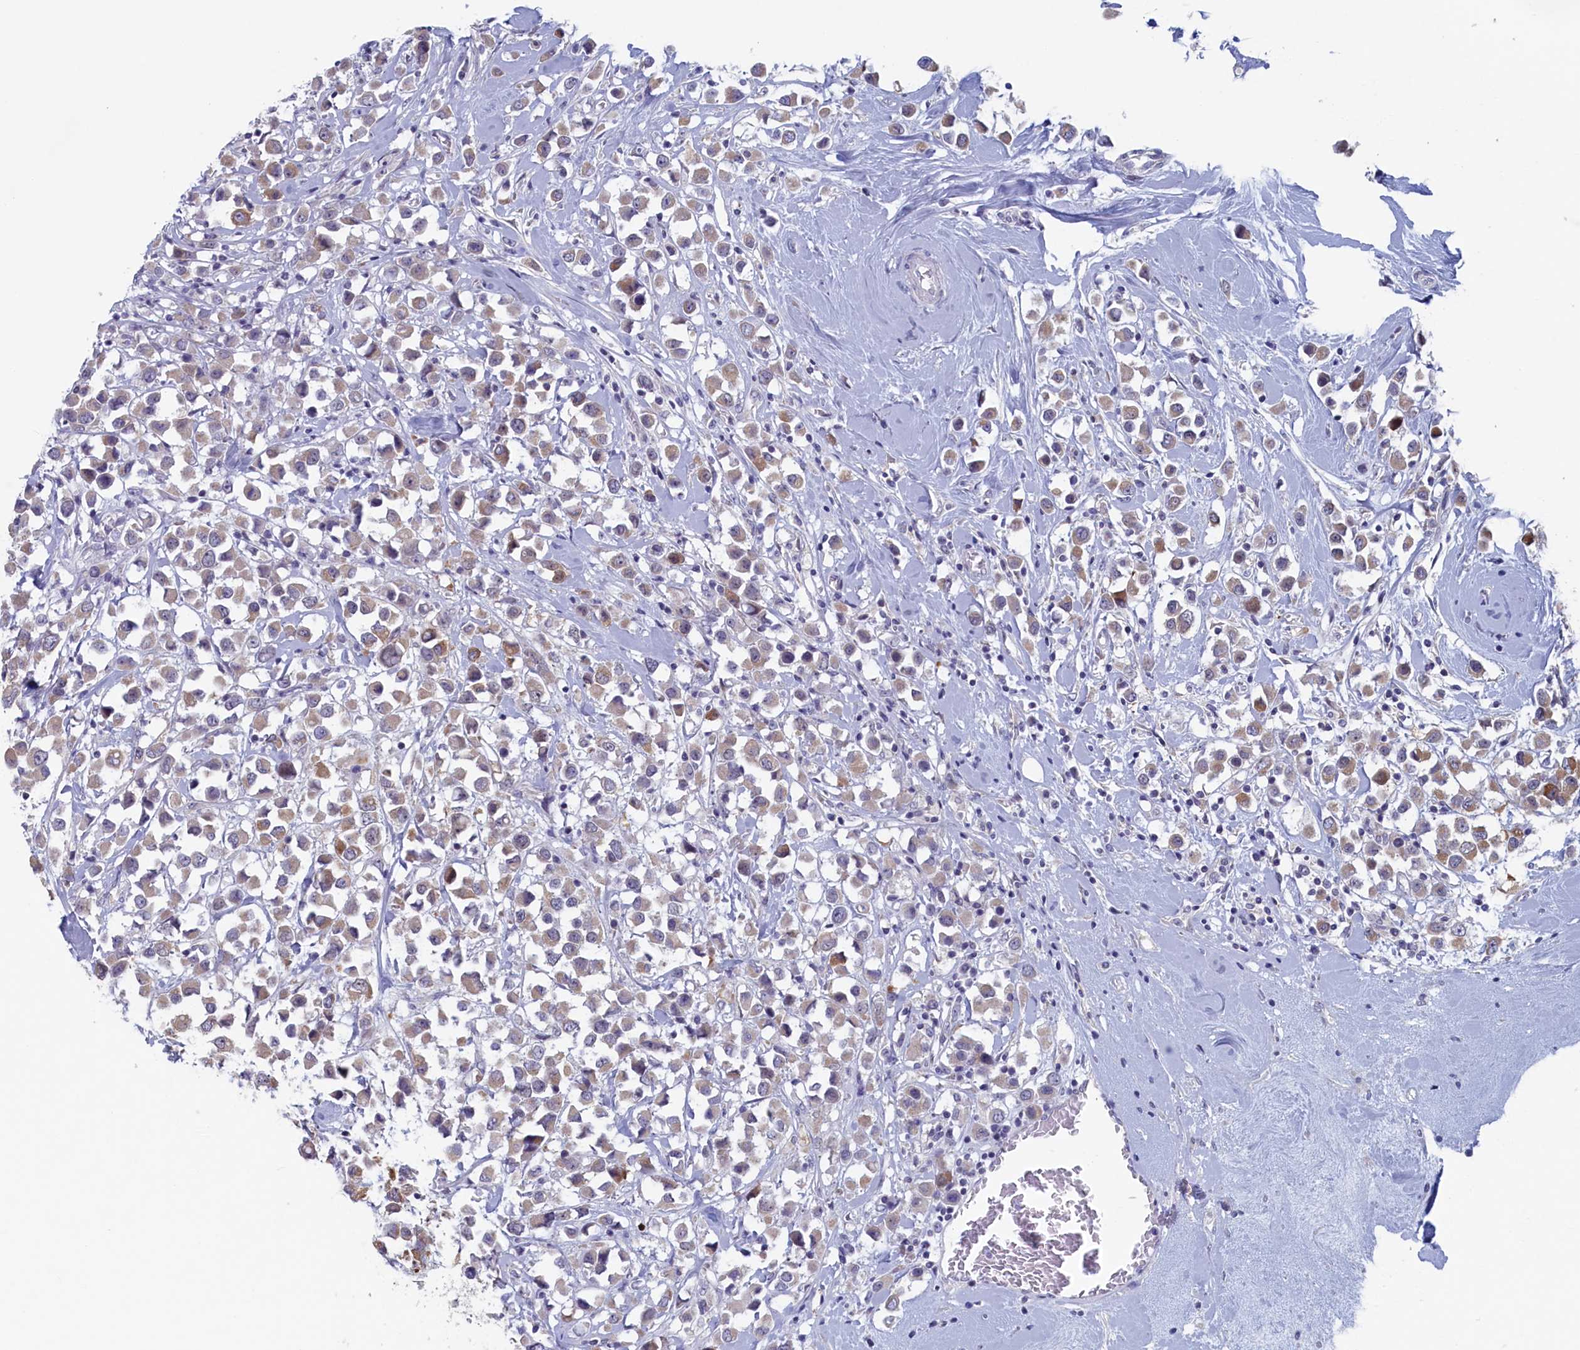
{"staining": {"intensity": "weak", "quantity": "<25%", "location": "cytoplasmic/membranous"}, "tissue": "breast cancer", "cell_type": "Tumor cells", "image_type": "cancer", "snomed": [{"axis": "morphology", "description": "Duct carcinoma"}, {"axis": "topography", "description": "Breast"}], "caption": "High magnification brightfield microscopy of breast invasive ductal carcinoma stained with DAB (brown) and counterstained with hematoxylin (blue): tumor cells show no significant expression. Brightfield microscopy of immunohistochemistry (IHC) stained with DAB (3,3'-diaminobenzidine) (brown) and hematoxylin (blue), captured at high magnification.", "gene": "WDR76", "patient": {"sex": "female", "age": 61}}